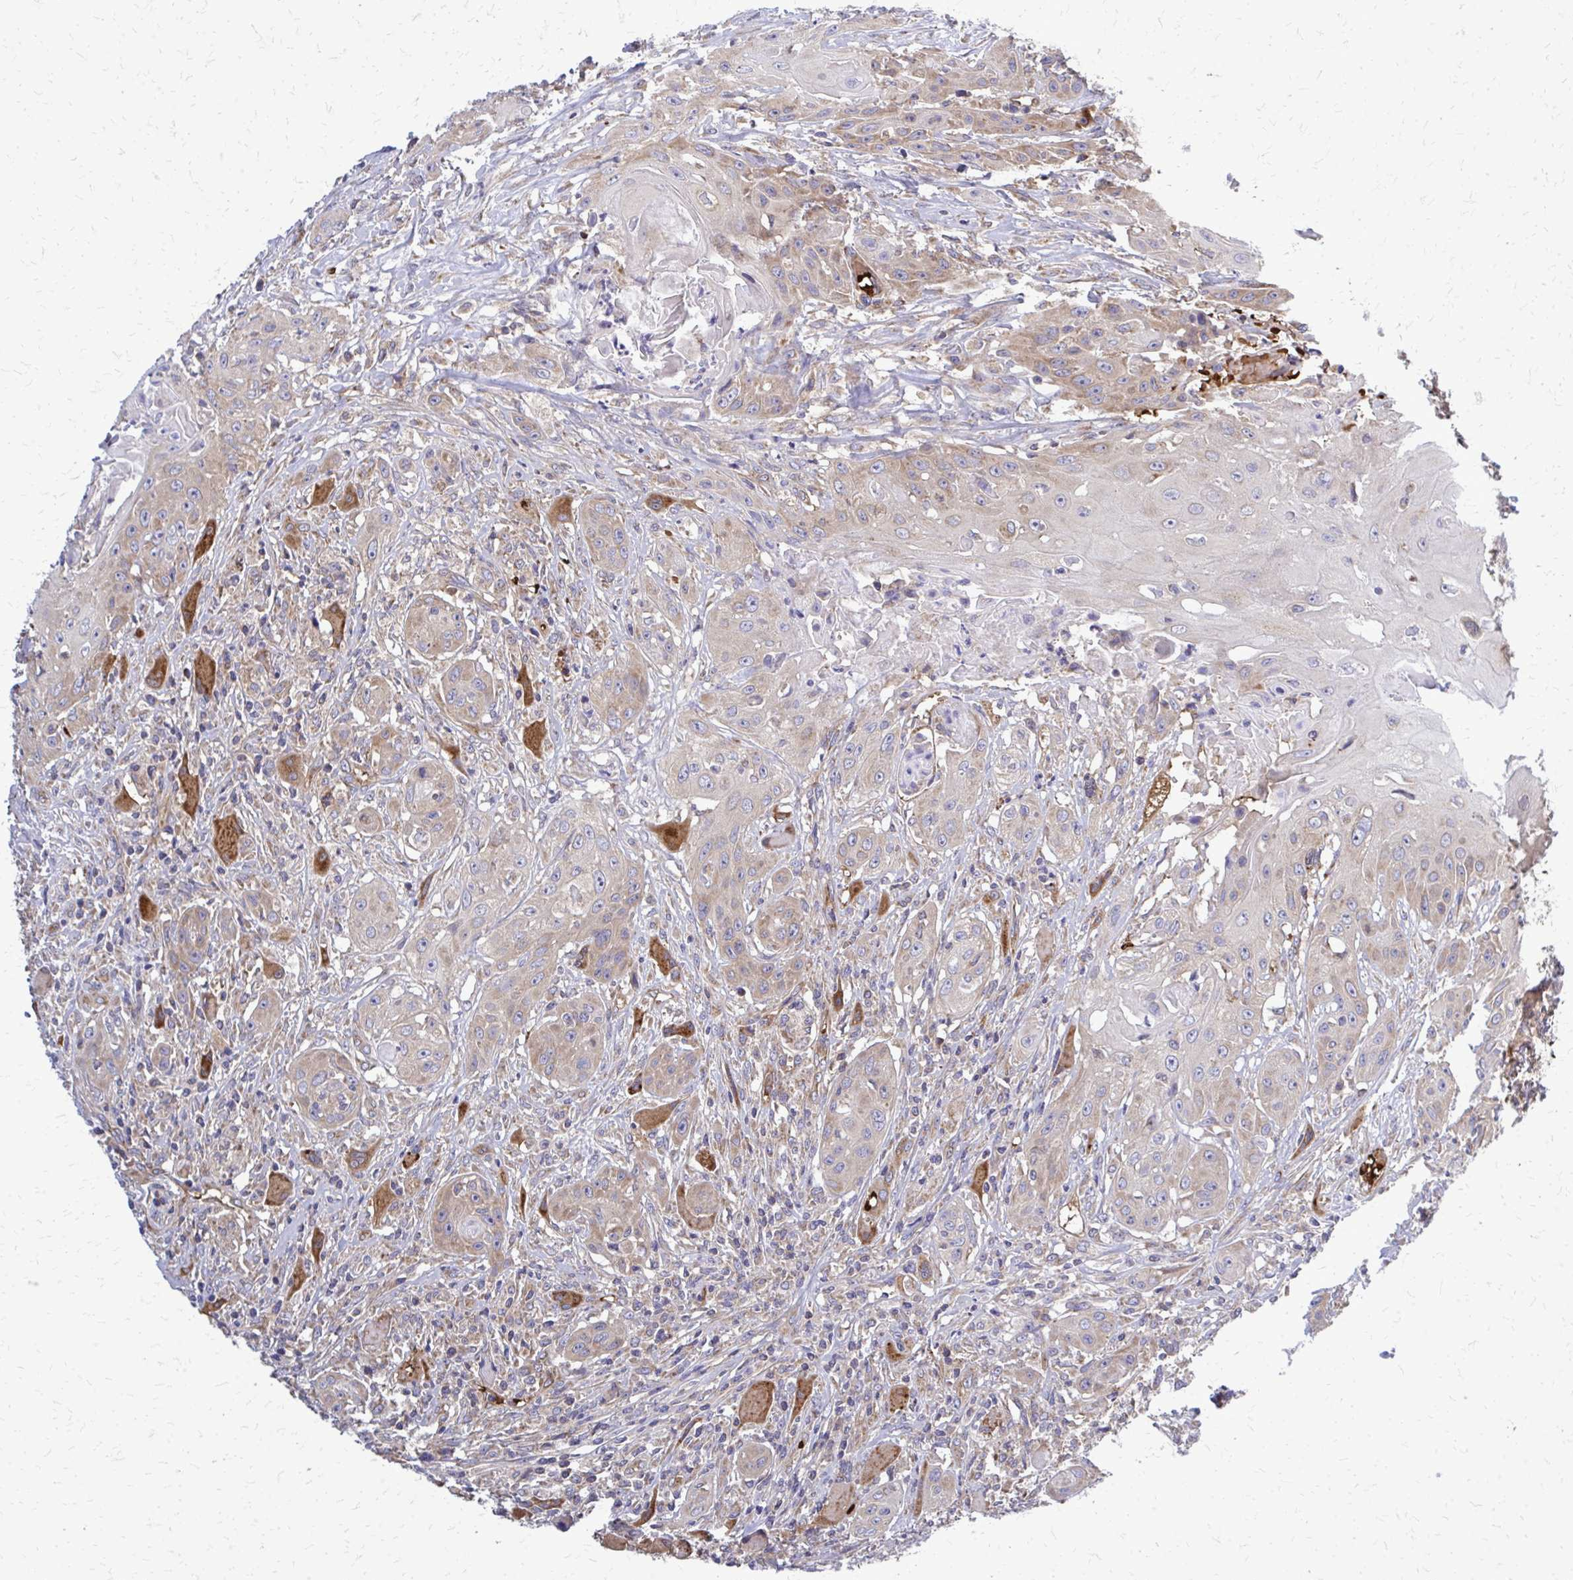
{"staining": {"intensity": "weak", "quantity": ">75%", "location": "cytoplasmic/membranous"}, "tissue": "head and neck cancer", "cell_type": "Tumor cells", "image_type": "cancer", "snomed": [{"axis": "morphology", "description": "Squamous cell carcinoma, NOS"}, {"axis": "topography", "description": "Oral tissue"}, {"axis": "topography", "description": "Head-Neck"}, {"axis": "topography", "description": "Neck, NOS"}], "caption": "Head and neck cancer (squamous cell carcinoma) stained with immunohistochemistry shows weak cytoplasmic/membranous expression in approximately >75% of tumor cells. The protein of interest is shown in brown color, while the nuclei are stained blue.", "gene": "PDK4", "patient": {"sex": "female", "age": 55}}